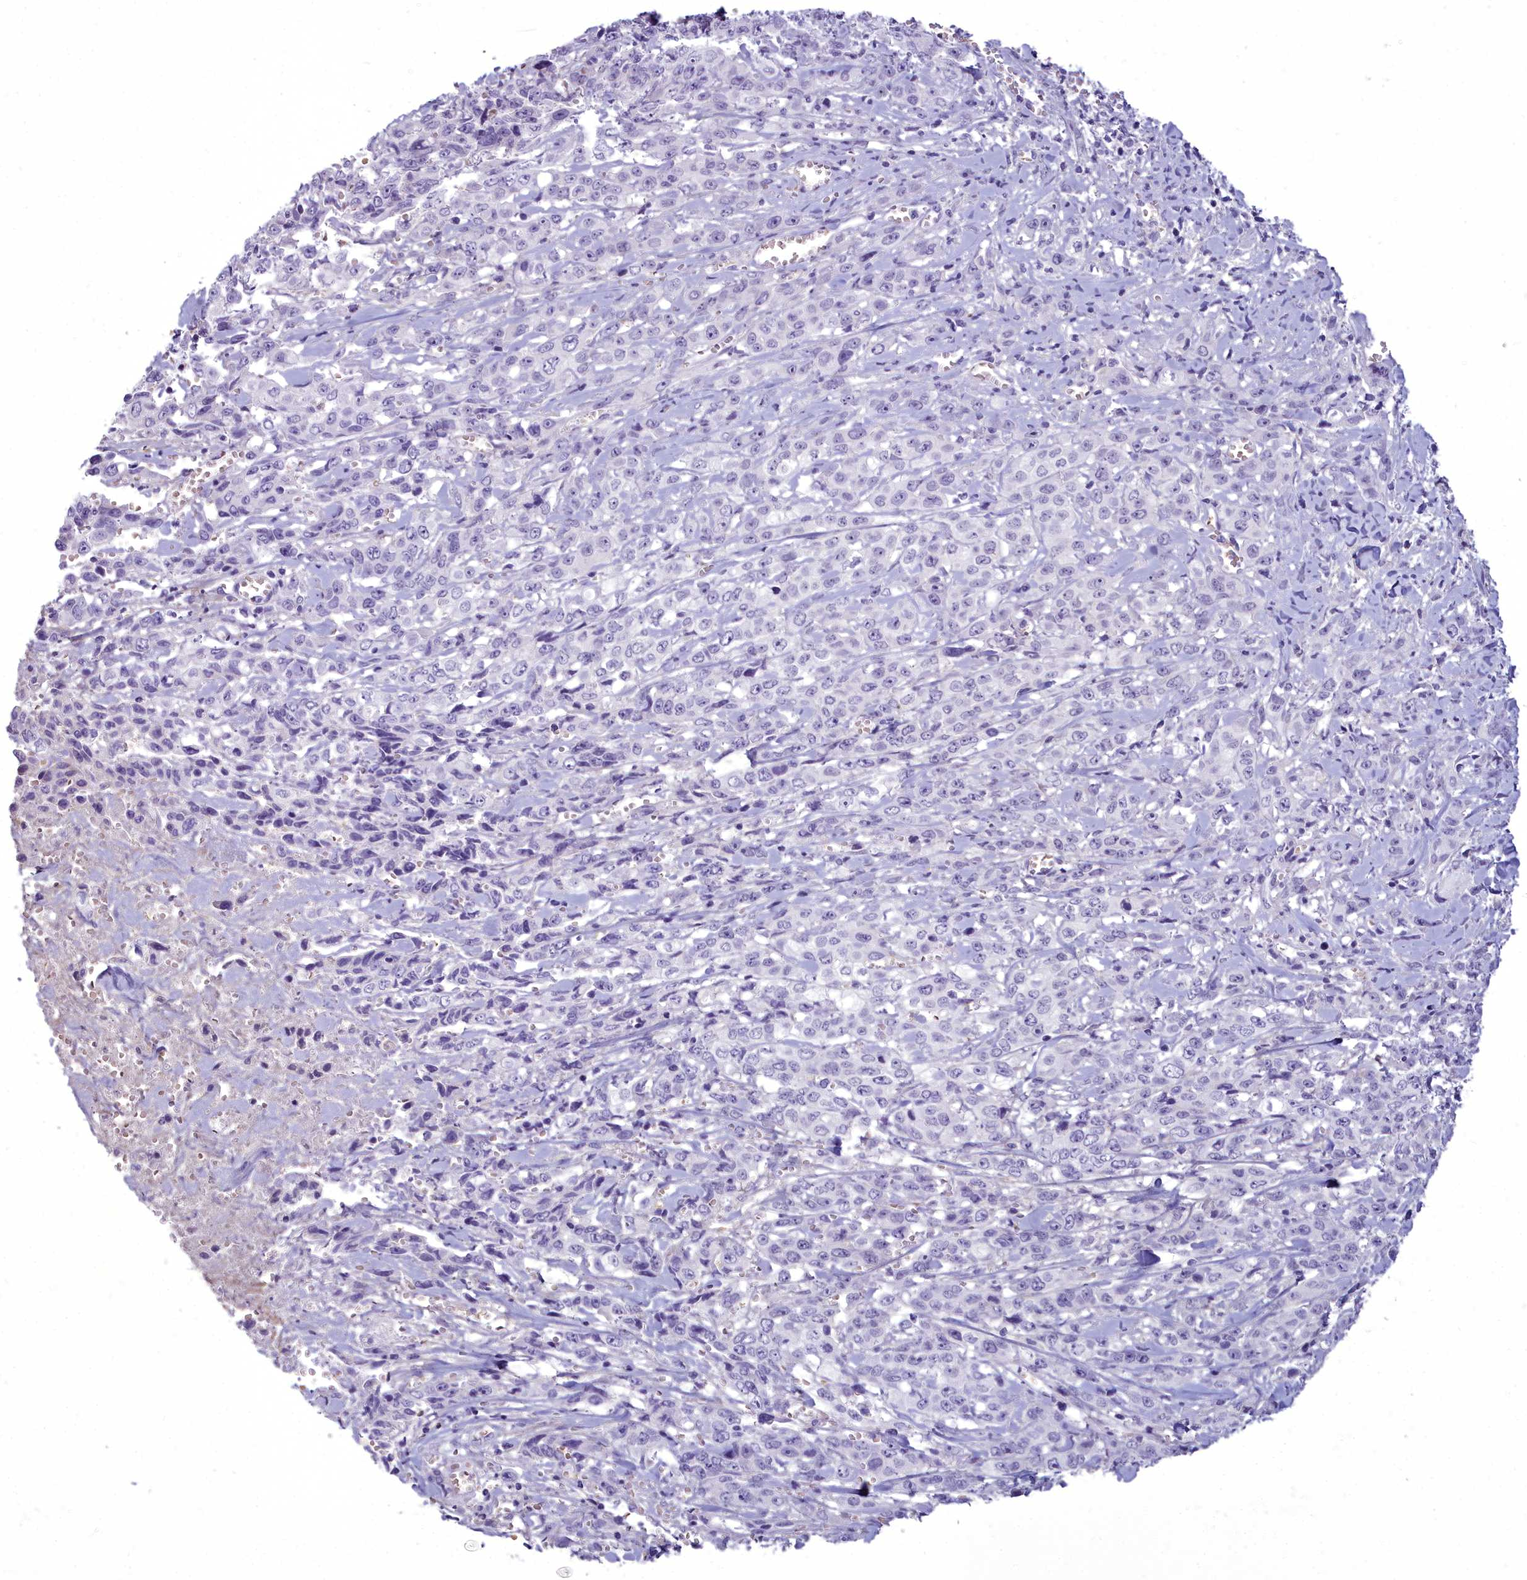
{"staining": {"intensity": "negative", "quantity": "none", "location": "none"}, "tissue": "stomach cancer", "cell_type": "Tumor cells", "image_type": "cancer", "snomed": [{"axis": "morphology", "description": "Adenocarcinoma, NOS"}, {"axis": "topography", "description": "Stomach, upper"}], "caption": "Histopathology image shows no significant protein expression in tumor cells of stomach cancer.", "gene": "OSTN", "patient": {"sex": "male", "age": 62}}